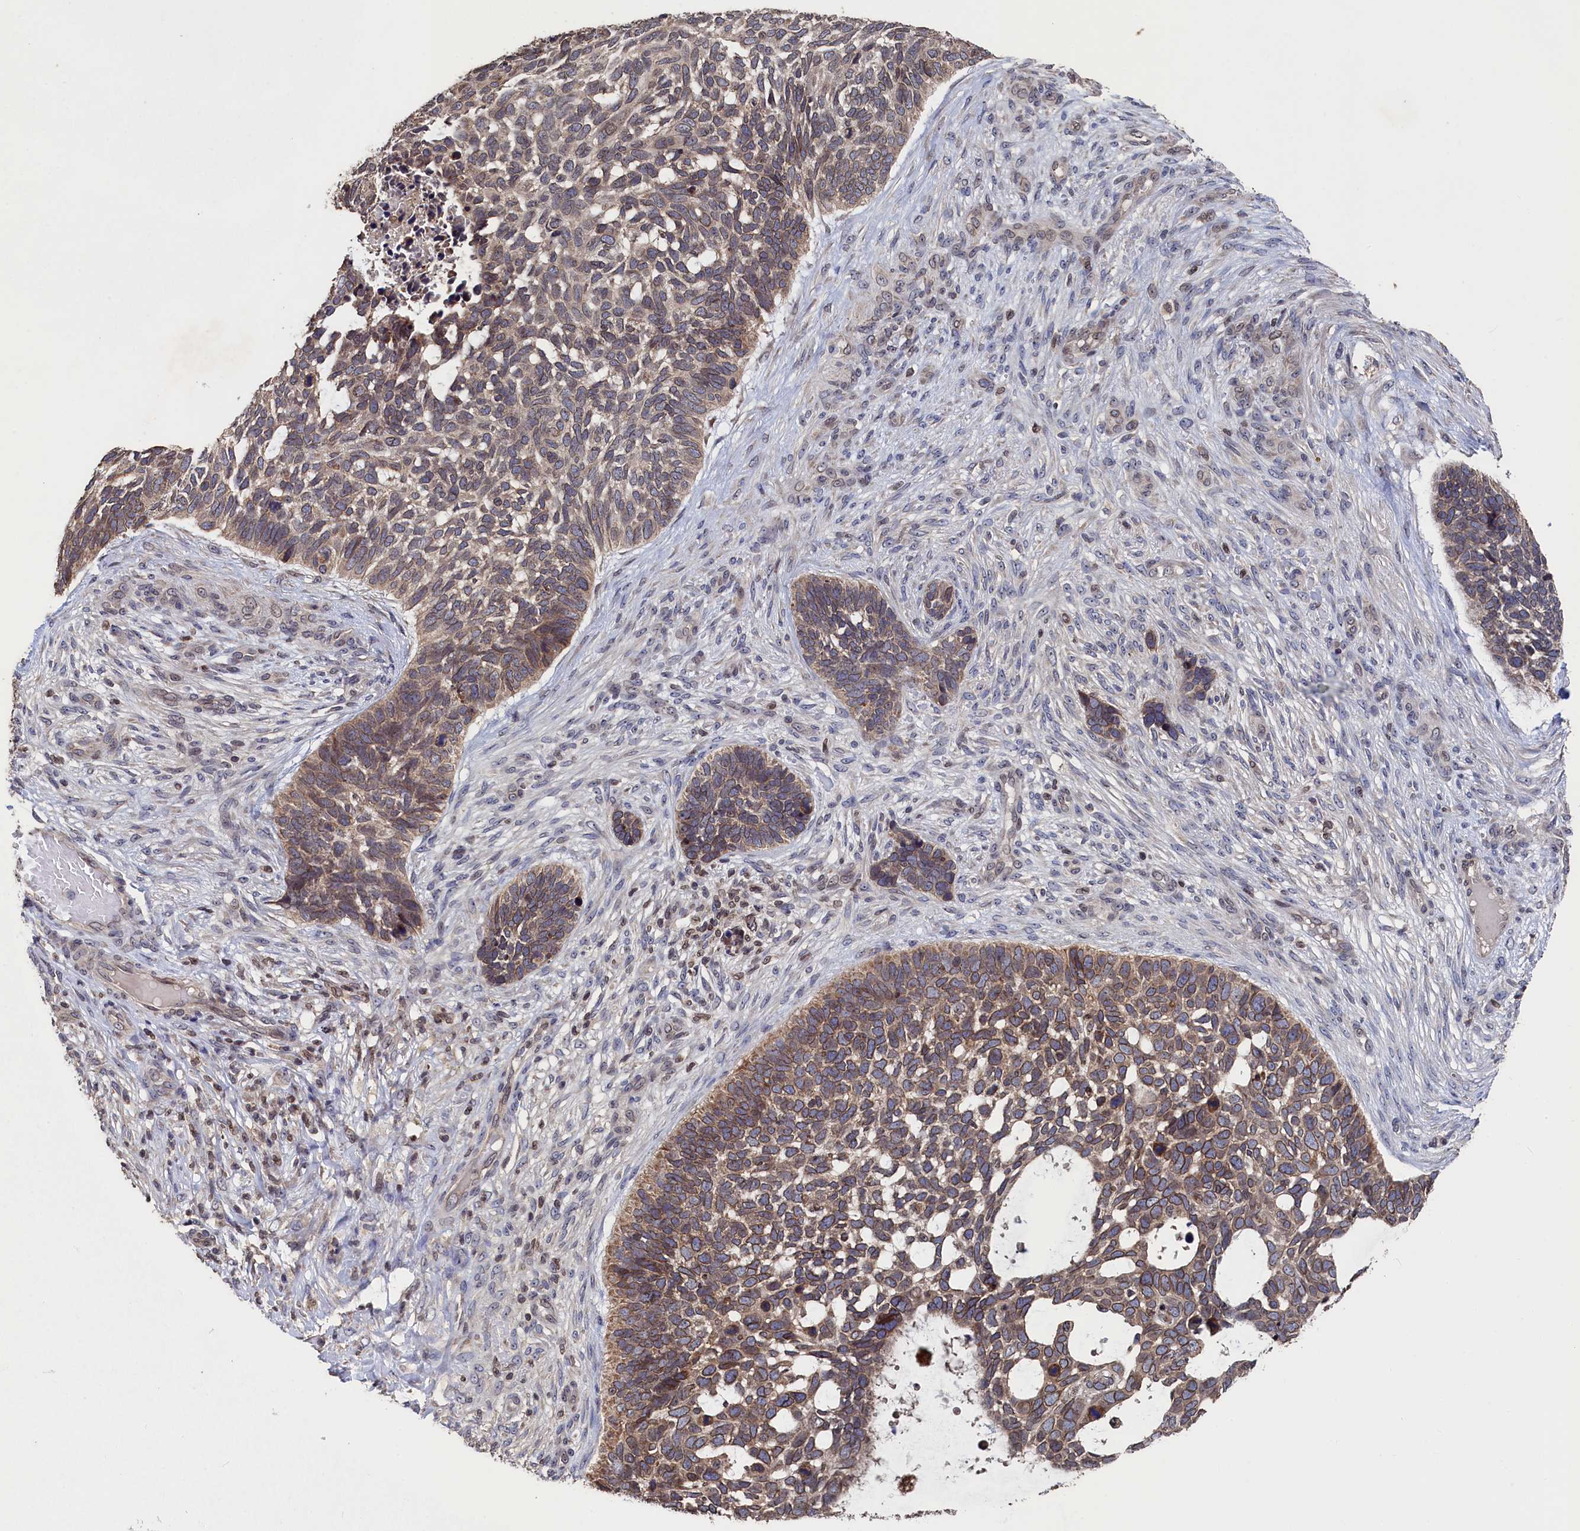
{"staining": {"intensity": "moderate", "quantity": ">75%", "location": "cytoplasmic/membranous,nuclear"}, "tissue": "skin cancer", "cell_type": "Tumor cells", "image_type": "cancer", "snomed": [{"axis": "morphology", "description": "Basal cell carcinoma"}, {"axis": "topography", "description": "Skin"}], "caption": "This photomicrograph shows immunohistochemistry (IHC) staining of human skin basal cell carcinoma, with medium moderate cytoplasmic/membranous and nuclear expression in about >75% of tumor cells.", "gene": "ANKEF1", "patient": {"sex": "male", "age": 88}}